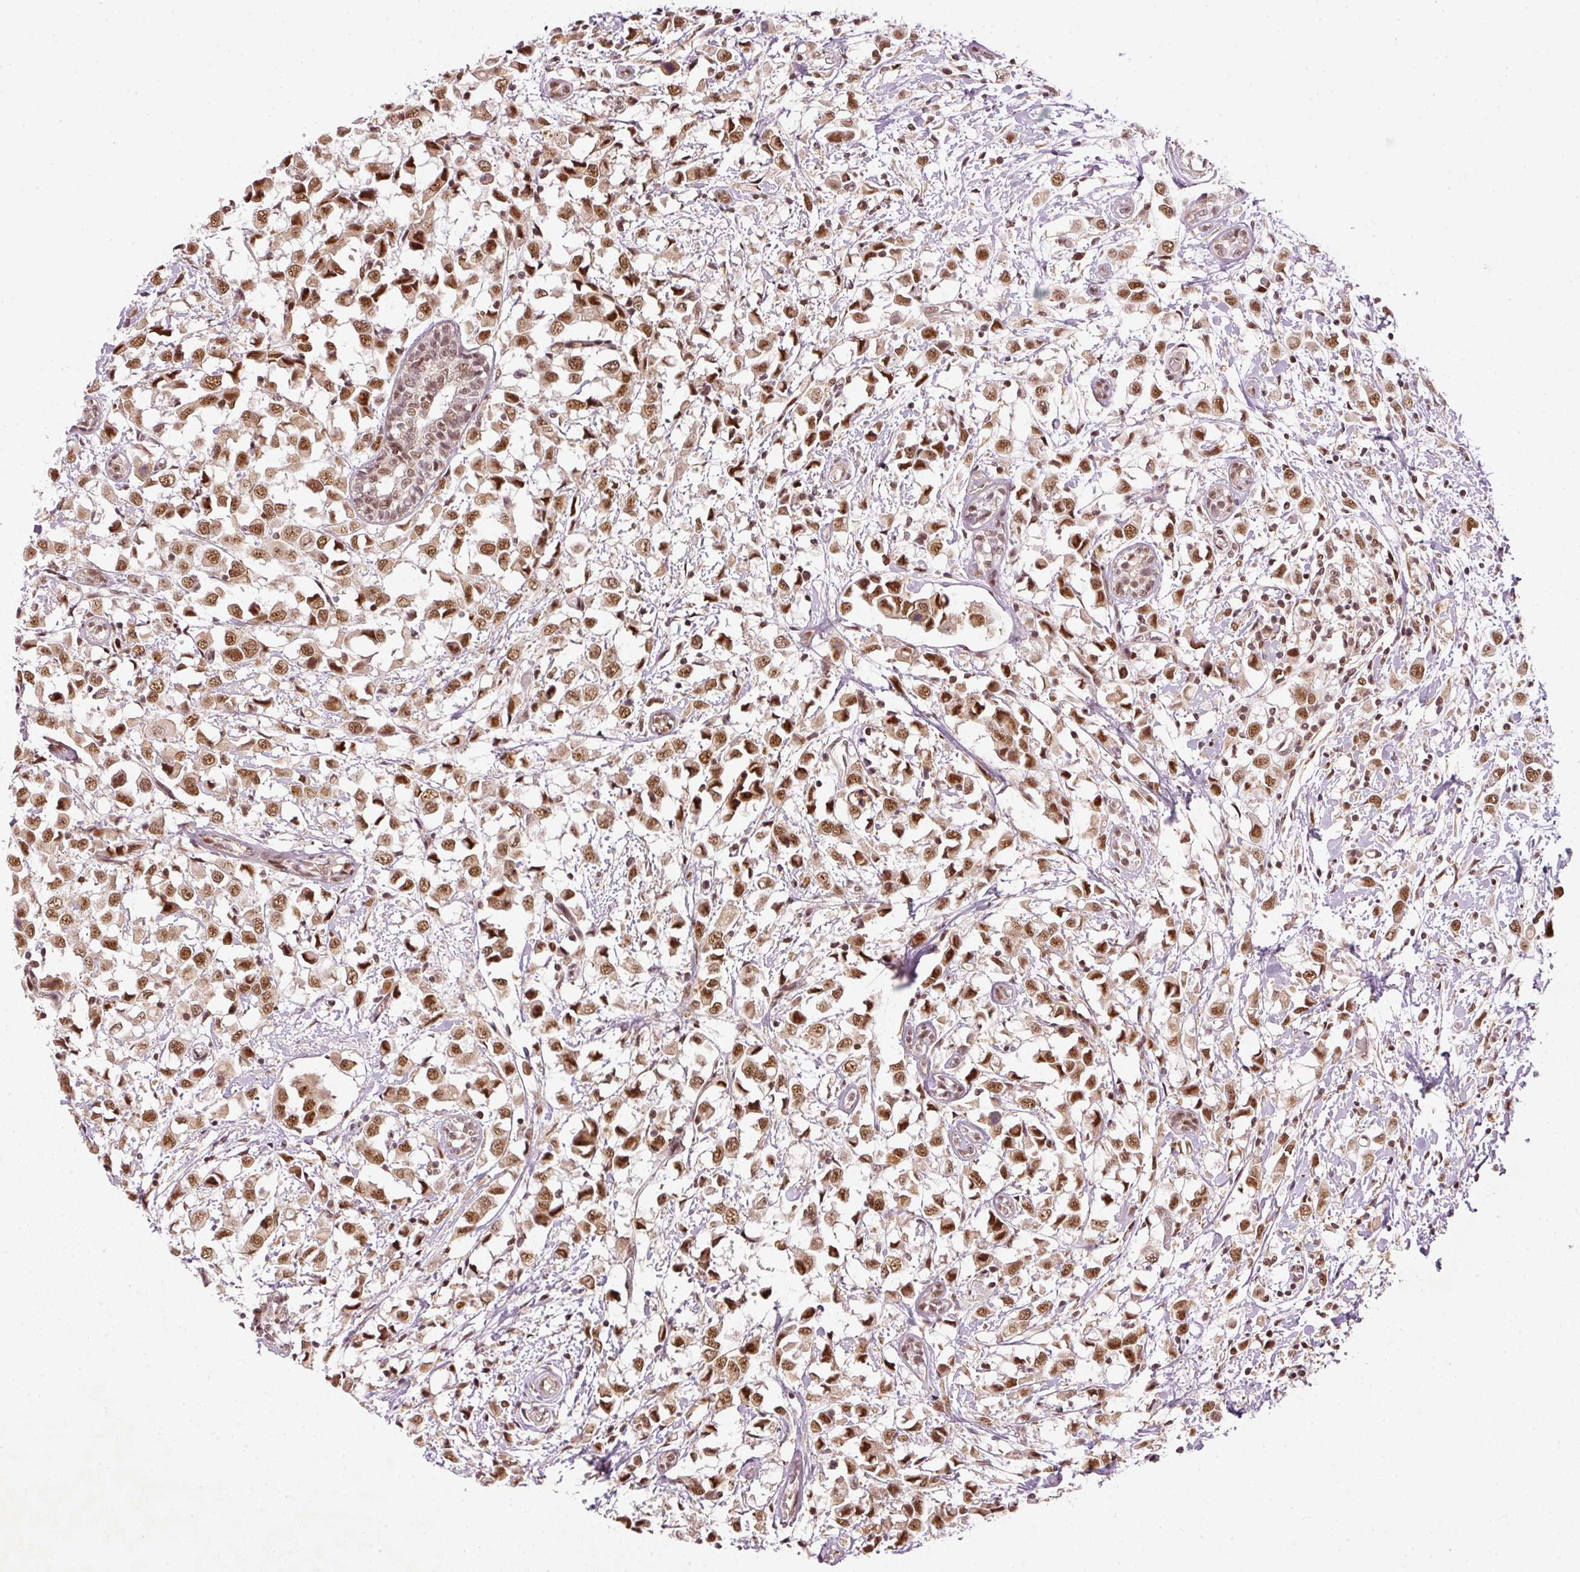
{"staining": {"intensity": "moderate", "quantity": ">75%", "location": "nuclear"}, "tissue": "breast cancer", "cell_type": "Tumor cells", "image_type": "cancer", "snomed": [{"axis": "morphology", "description": "Duct carcinoma"}, {"axis": "topography", "description": "Breast"}], "caption": "Protein staining of breast cancer (intraductal carcinoma) tissue exhibits moderate nuclear expression in approximately >75% of tumor cells.", "gene": "THOC6", "patient": {"sex": "female", "age": 61}}